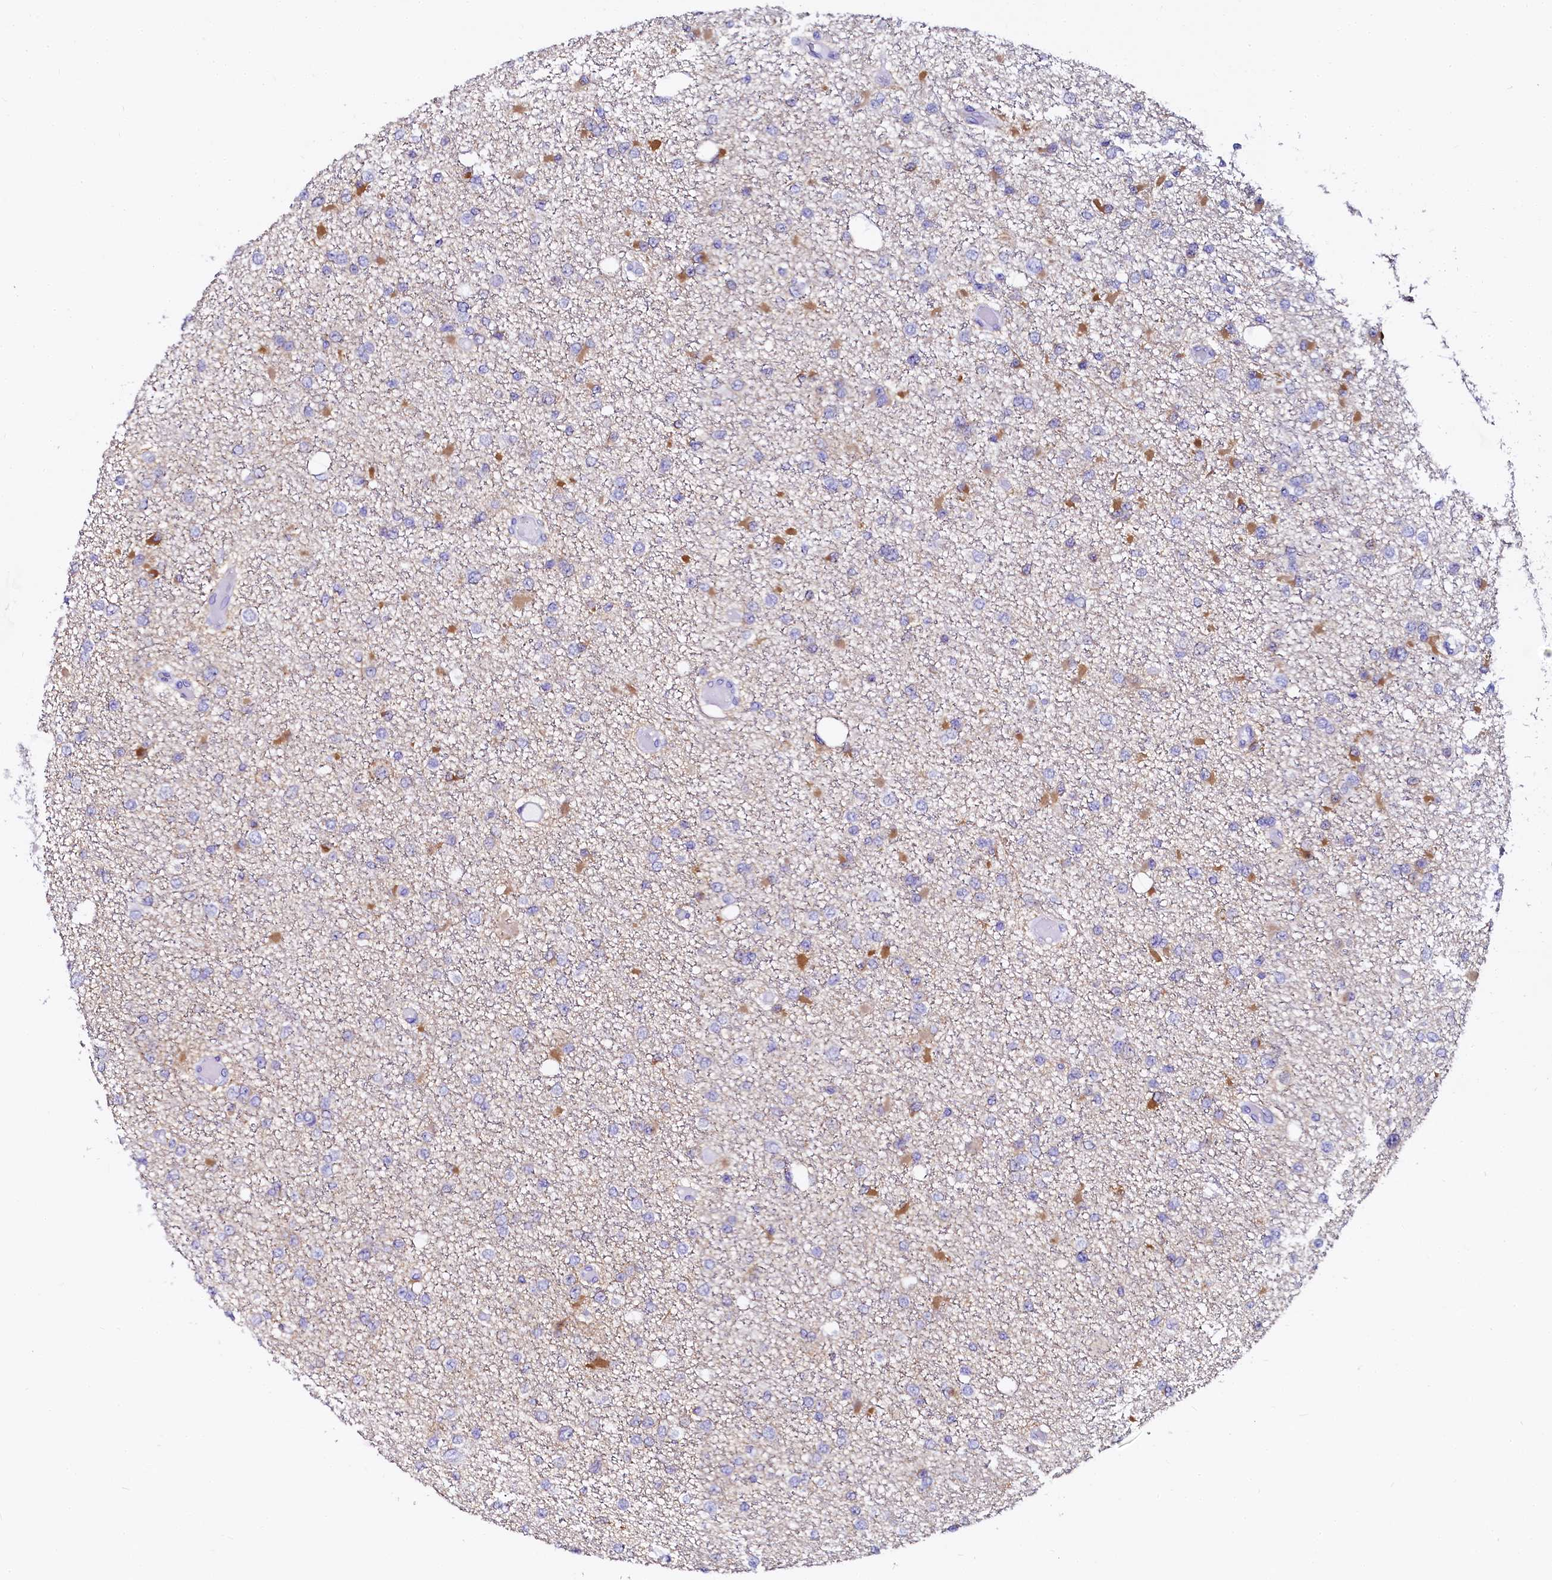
{"staining": {"intensity": "moderate", "quantity": "<25%", "location": "cytoplasmic/membranous"}, "tissue": "glioma", "cell_type": "Tumor cells", "image_type": "cancer", "snomed": [{"axis": "morphology", "description": "Glioma, malignant, Low grade"}, {"axis": "topography", "description": "Brain"}], "caption": "The histopathology image demonstrates immunohistochemical staining of glioma. There is moderate cytoplasmic/membranous expression is seen in approximately <25% of tumor cells. The staining is performed using DAB brown chromogen to label protein expression. The nuclei are counter-stained blue using hematoxylin.", "gene": "SORD", "patient": {"sex": "female", "age": 22}}